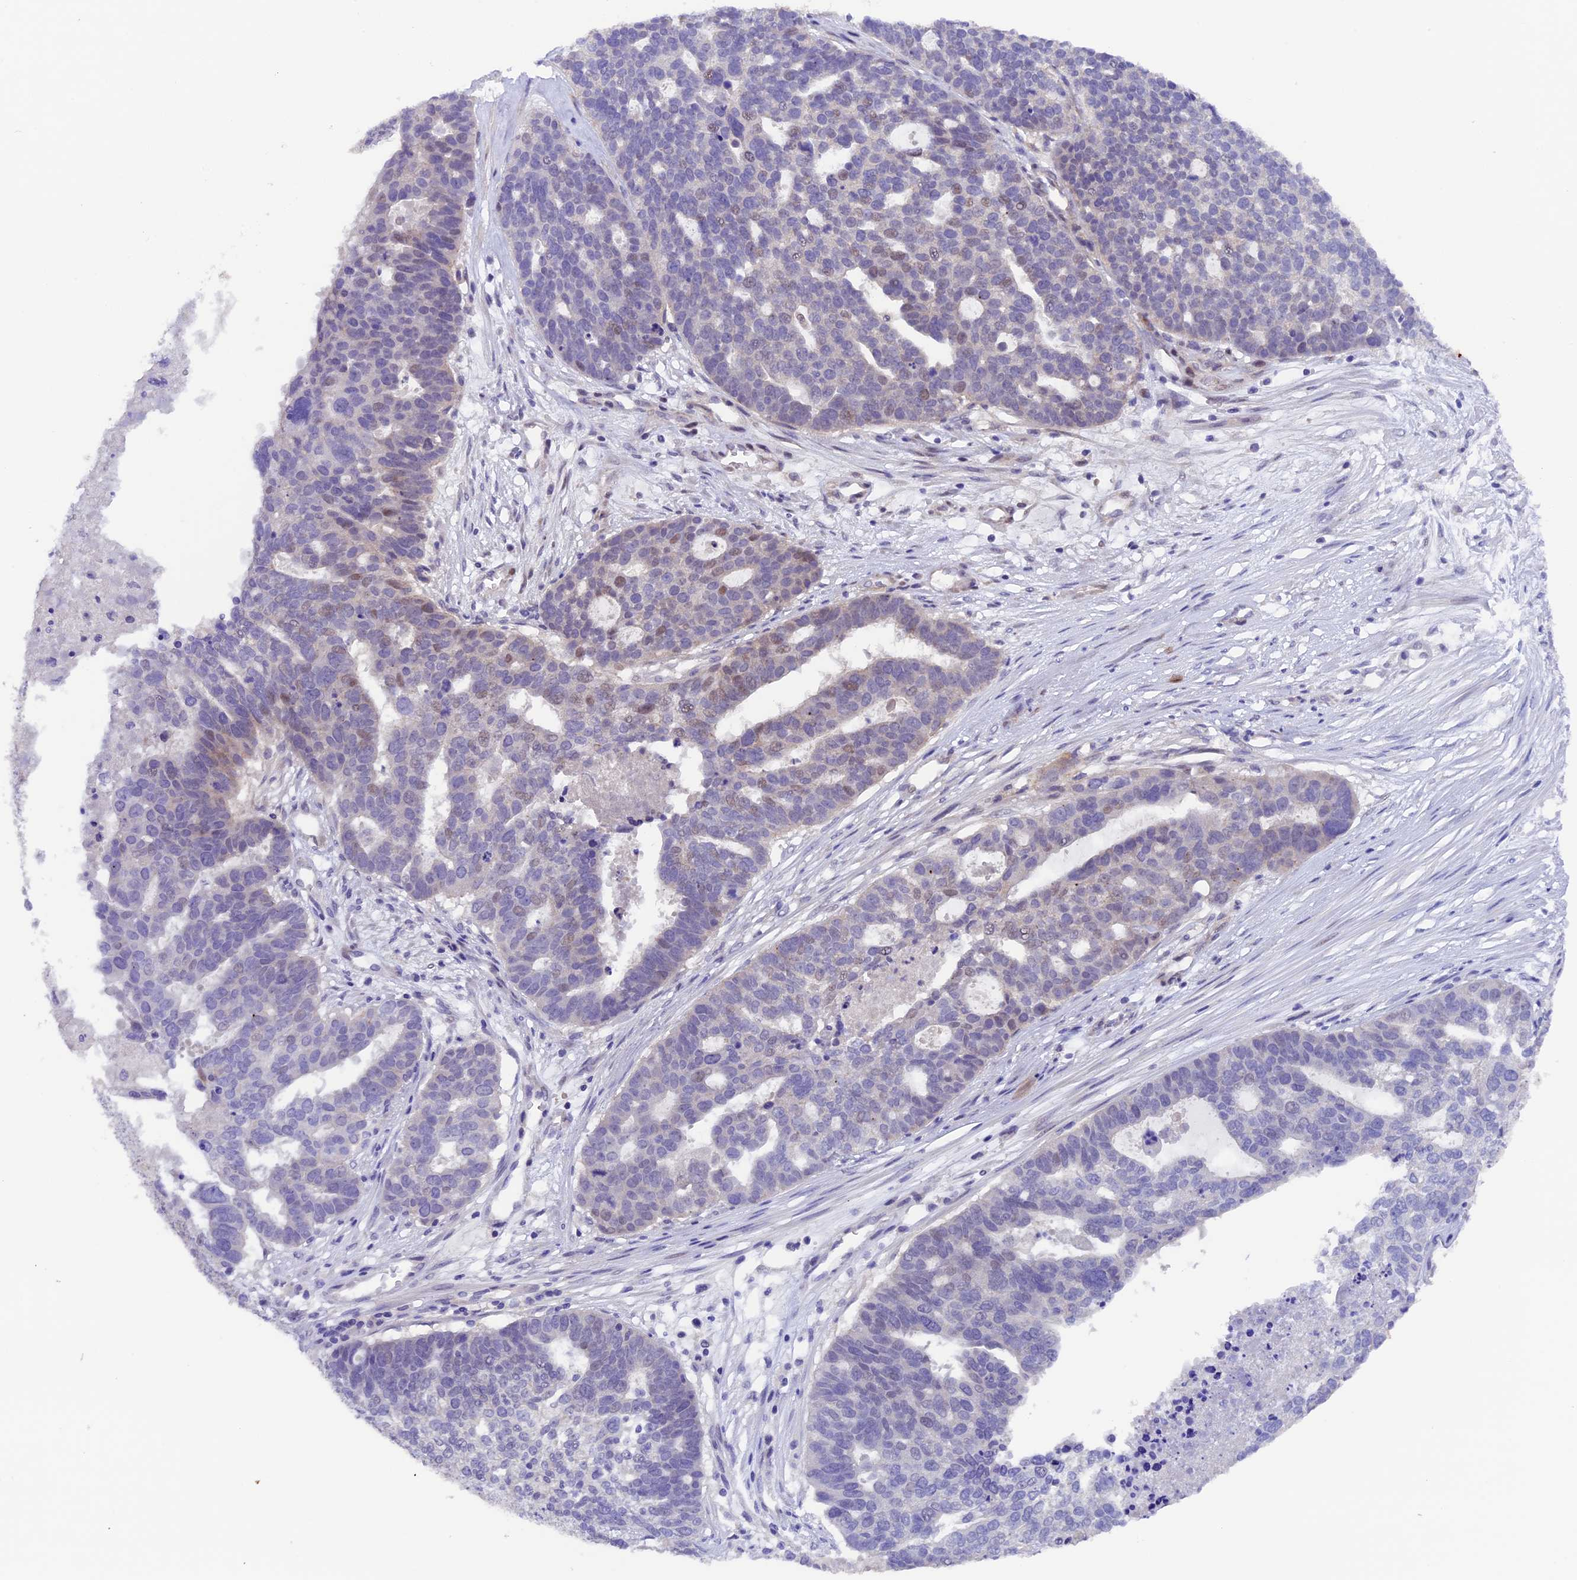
{"staining": {"intensity": "weak", "quantity": "<25%", "location": "nuclear"}, "tissue": "ovarian cancer", "cell_type": "Tumor cells", "image_type": "cancer", "snomed": [{"axis": "morphology", "description": "Cystadenocarcinoma, serous, NOS"}, {"axis": "topography", "description": "Ovary"}], "caption": "An immunohistochemistry (IHC) photomicrograph of ovarian cancer is shown. There is no staining in tumor cells of ovarian cancer. Nuclei are stained in blue.", "gene": "NCK2", "patient": {"sex": "female", "age": 59}}